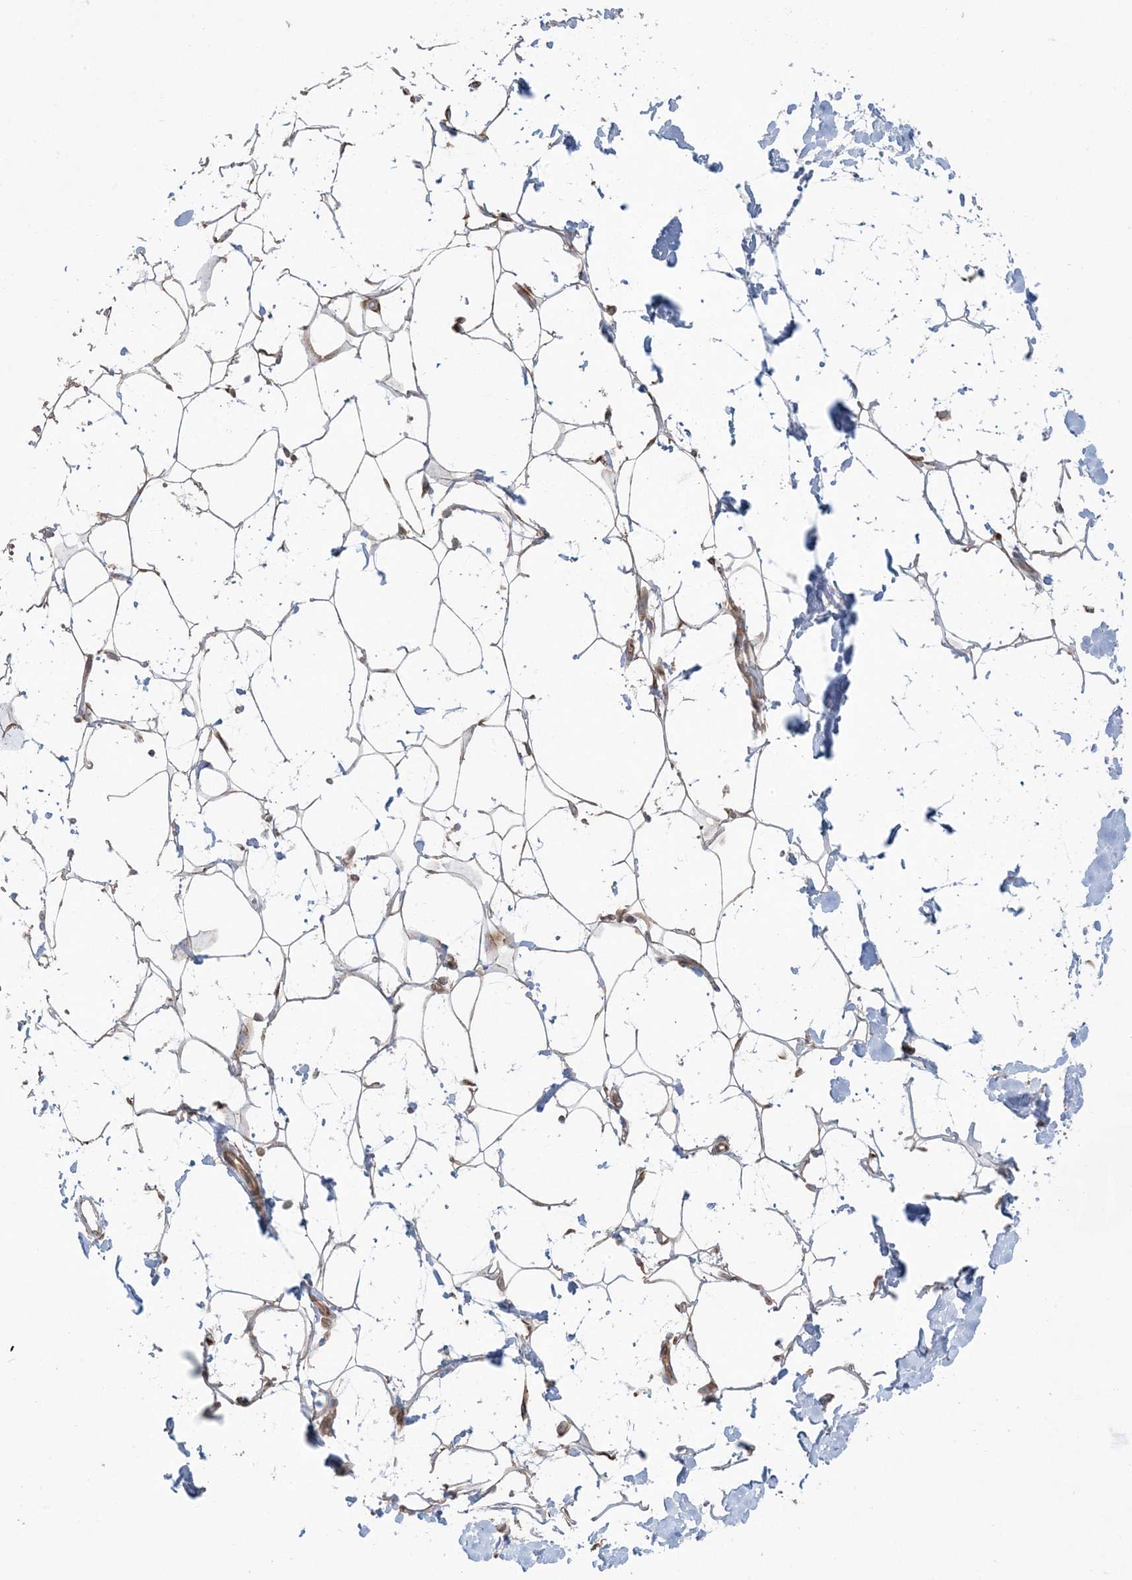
{"staining": {"intensity": "negative", "quantity": "none", "location": "none"}, "tissue": "adipose tissue", "cell_type": "Adipocytes", "image_type": "normal", "snomed": [{"axis": "morphology", "description": "Normal tissue, NOS"}, {"axis": "topography", "description": "Breast"}], "caption": "Immunohistochemistry (IHC) micrograph of normal adipose tissue: adipose tissue stained with DAB (3,3'-diaminobenzidine) exhibits no significant protein staining in adipocytes. (DAB (3,3'-diaminobenzidine) IHC with hematoxylin counter stain).", "gene": "UBXN4", "patient": {"sex": "female", "age": 26}}